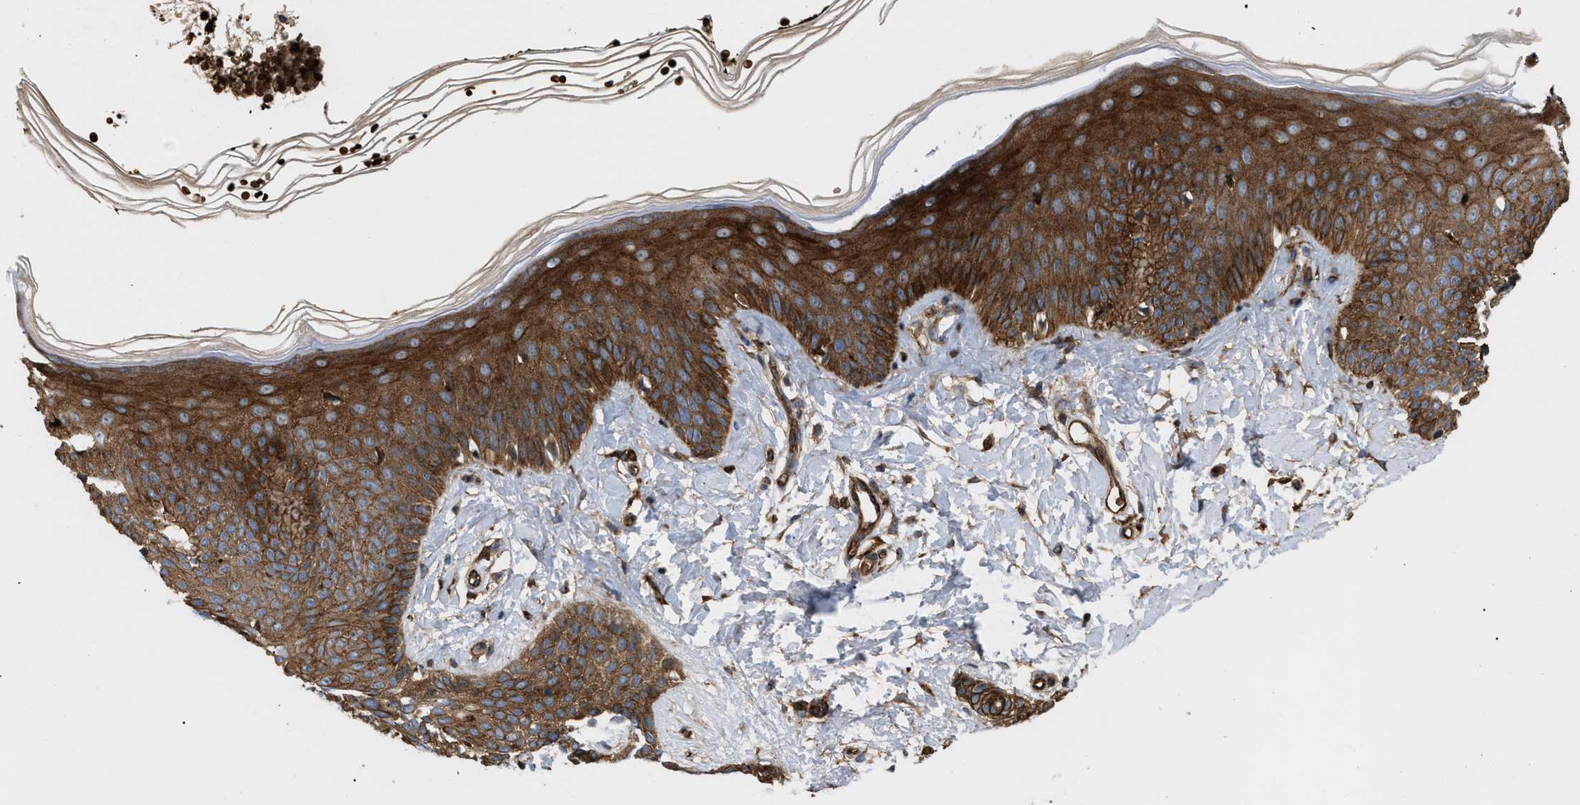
{"staining": {"intensity": "negative", "quantity": "none", "location": "none"}, "tissue": "skin", "cell_type": "Fibroblasts", "image_type": "normal", "snomed": [{"axis": "morphology", "description": "Normal tissue, NOS"}, {"axis": "topography", "description": "Skin"}, {"axis": "topography", "description": "Peripheral nerve tissue"}], "caption": "DAB immunohistochemical staining of benign skin displays no significant positivity in fibroblasts. (DAB immunohistochemistry visualized using brightfield microscopy, high magnification).", "gene": "GCC1", "patient": {"sex": "male", "age": 24}}